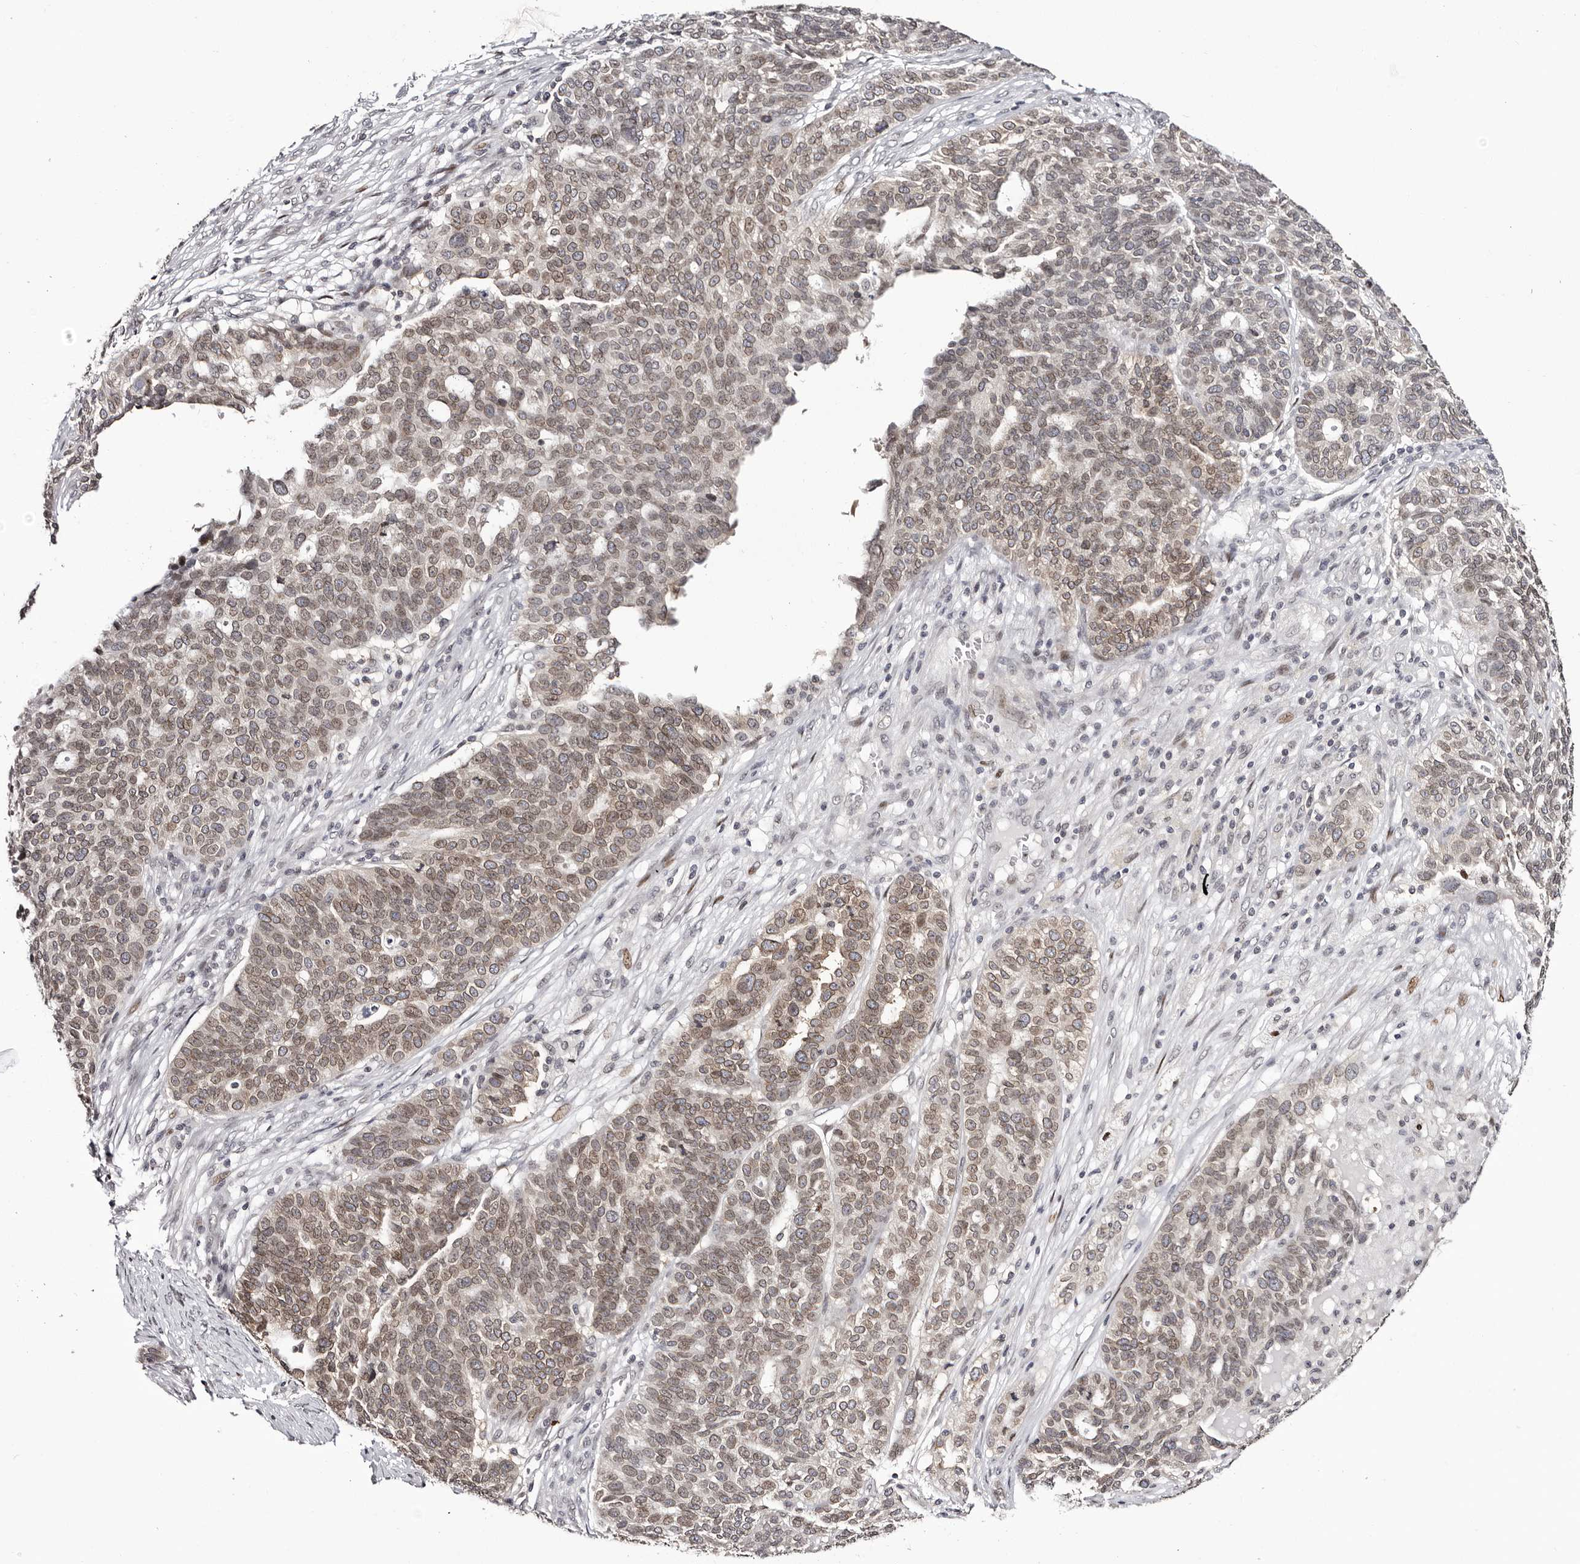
{"staining": {"intensity": "moderate", "quantity": ">75%", "location": "cytoplasmic/membranous,nuclear"}, "tissue": "ovarian cancer", "cell_type": "Tumor cells", "image_type": "cancer", "snomed": [{"axis": "morphology", "description": "Cystadenocarcinoma, serous, NOS"}, {"axis": "topography", "description": "Ovary"}], "caption": "Protein staining of ovarian serous cystadenocarcinoma tissue reveals moderate cytoplasmic/membranous and nuclear positivity in about >75% of tumor cells.", "gene": "NUP153", "patient": {"sex": "female", "age": 59}}